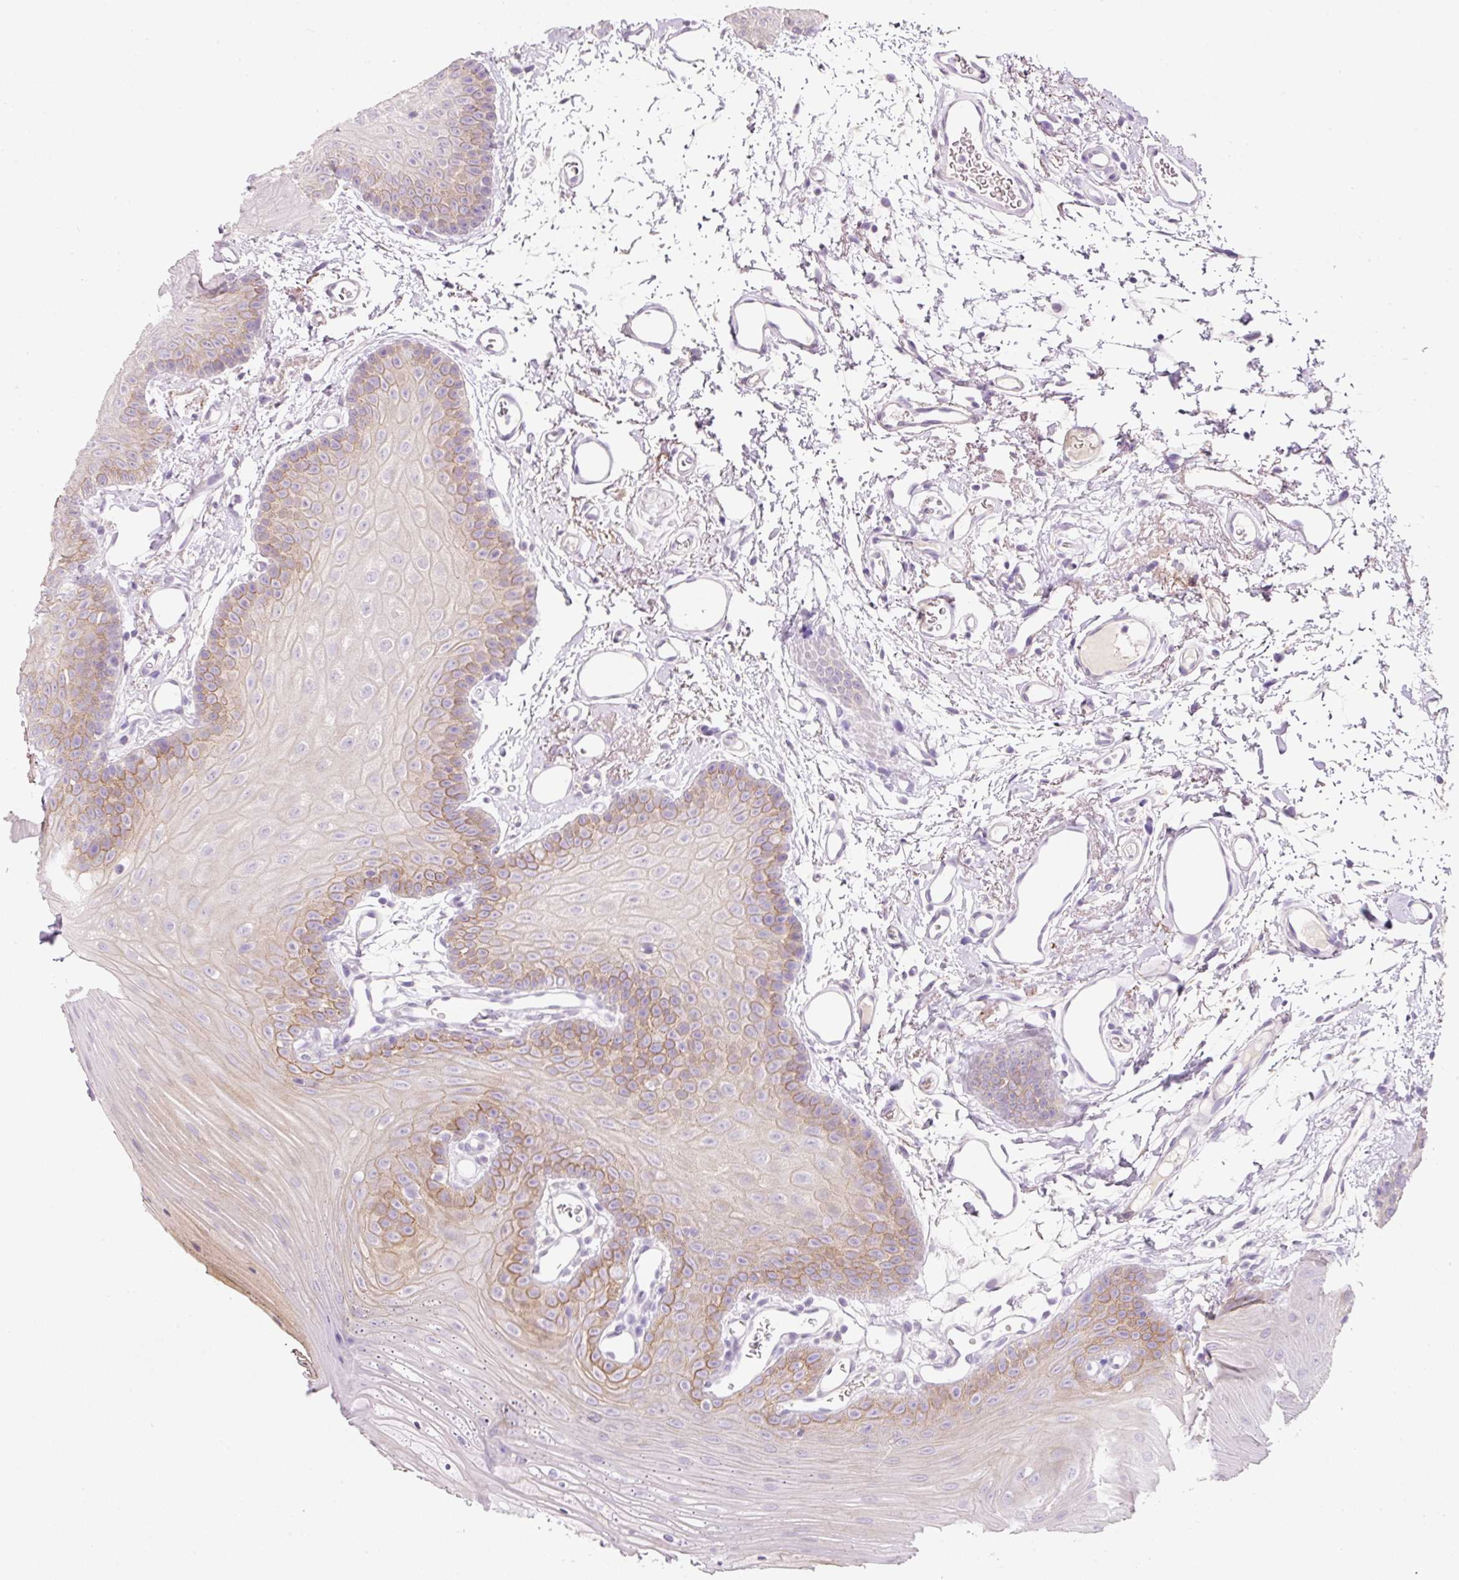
{"staining": {"intensity": "moderate", "quantity": "<25%", "location": "cytoplasmic/membranous"}, "tissue": "oral mucosa", "cell_type": "Squamous epithelial cells", "image_type": "normal", "snomed": [{"axis": "morphology", "description": "Normal tissue, NOS"}, {"axis": "morphology", "description": "Squamous cell carcinoma, NOS"}, {"axis": "topography", "description": "Oral tissue"}, {"axis": "topography", "description": "Head-Neck"}], "caption": "An immunohistochemistry image of unremarkable tissue is shown. Protein staining in brown highlights moderate cytoplasmic/membranous positivity in oral mucosa within squamous epithelial cells.", "gene": "TENT5C", "patient": {"sex": "female", "age": 81}}